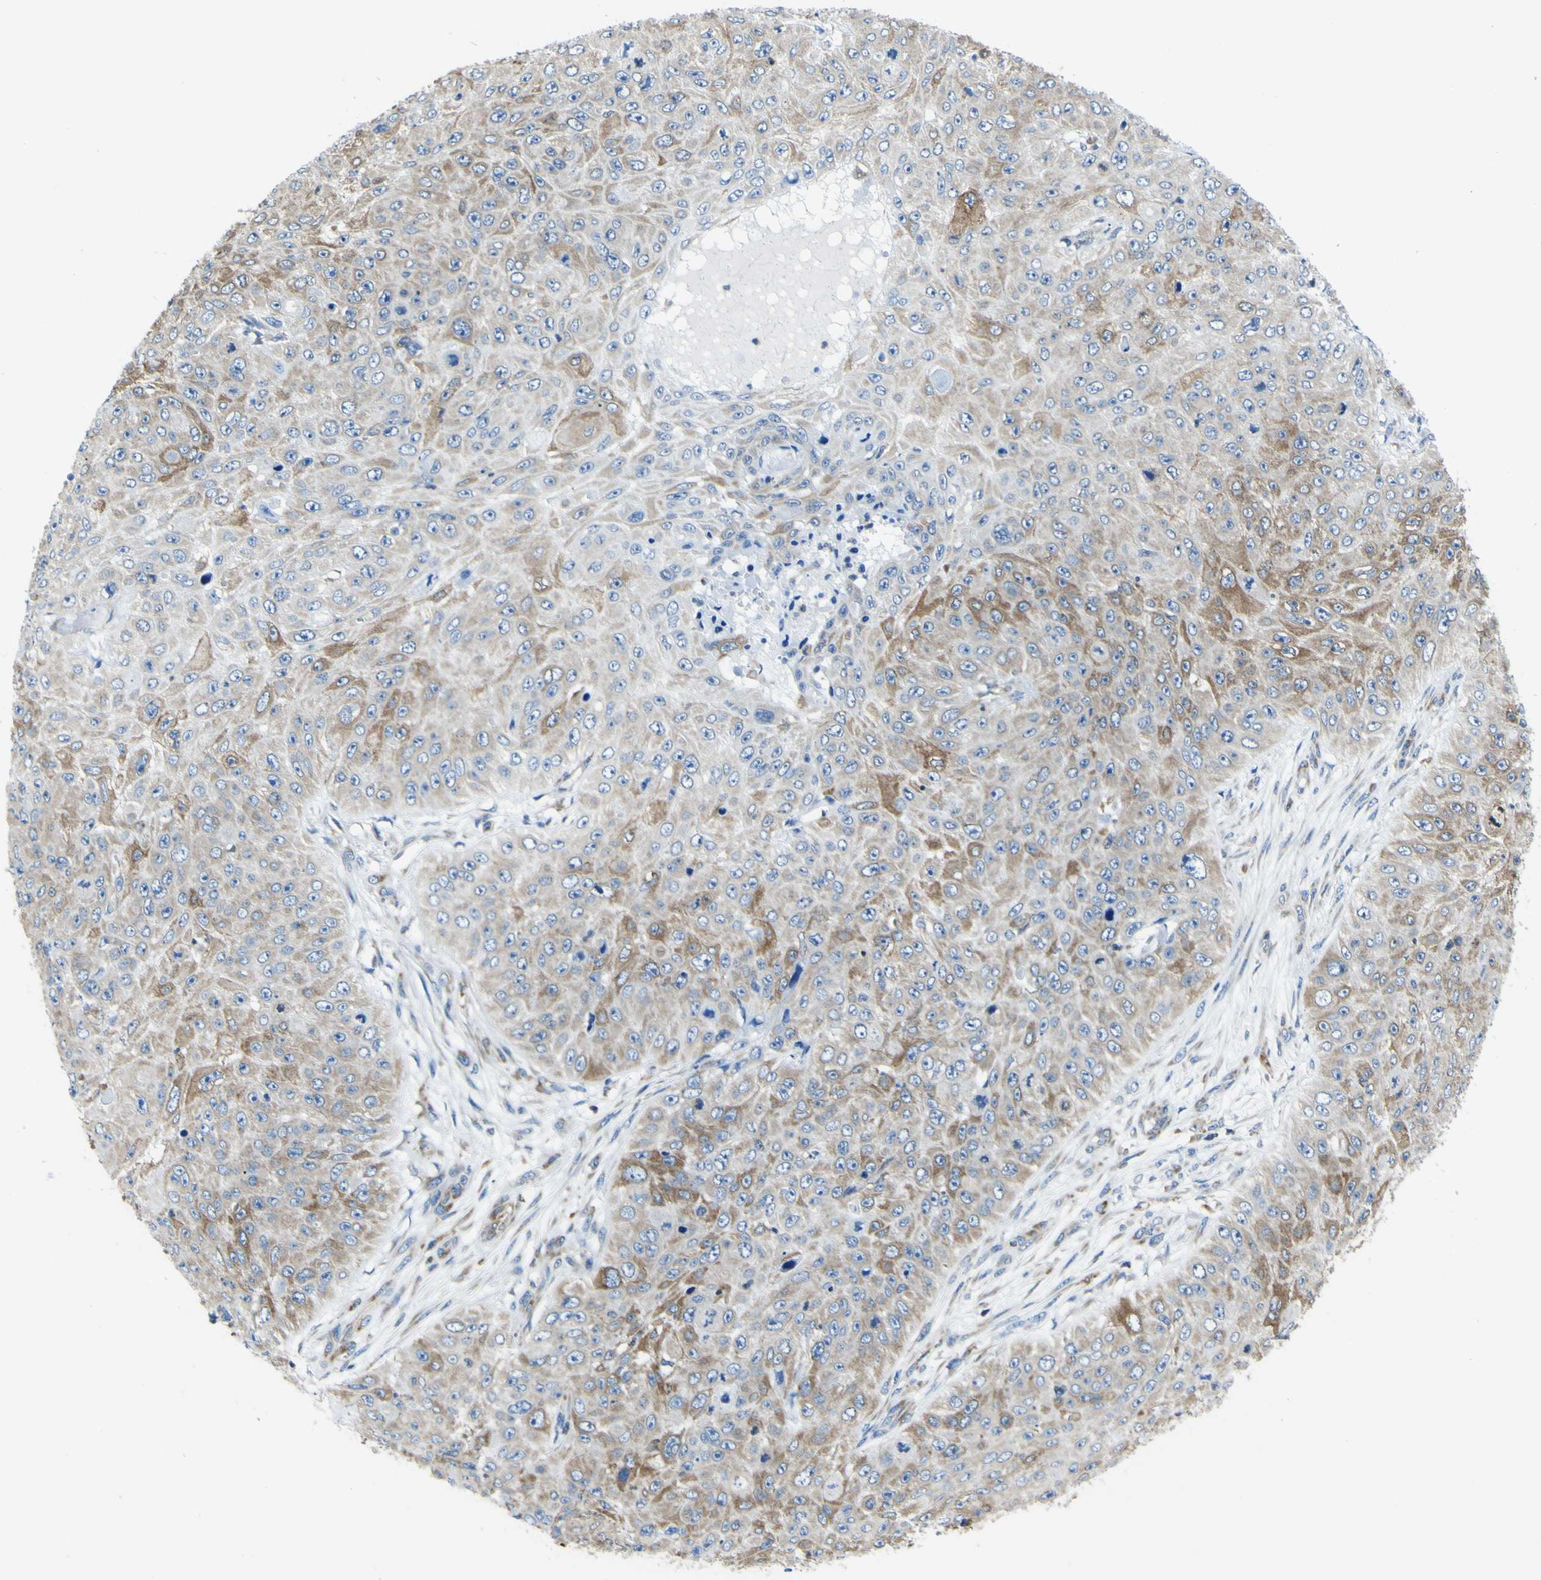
{"staining": {"intensity": "moderate", "quantity": "25%-75%", "location": "cytoplasmic/membranous"}, "tissue": "skin cancer", "cell_type": "Tumor cells", "image_type": "cancer", "snomed": [{"axis": "morphology", "description": "Squamous cell carcinoma, NOS"}, {"axis": "topography", "description": "Skin"}], "caption": "This is a micrograph of IHC staining of skin squamous cell carcinoma, which shows moderate positivity in the cytoplasmic/membranous of tumor cells.", "gene": "STIM1", "patient": {"sex": "female", "age": 80}}